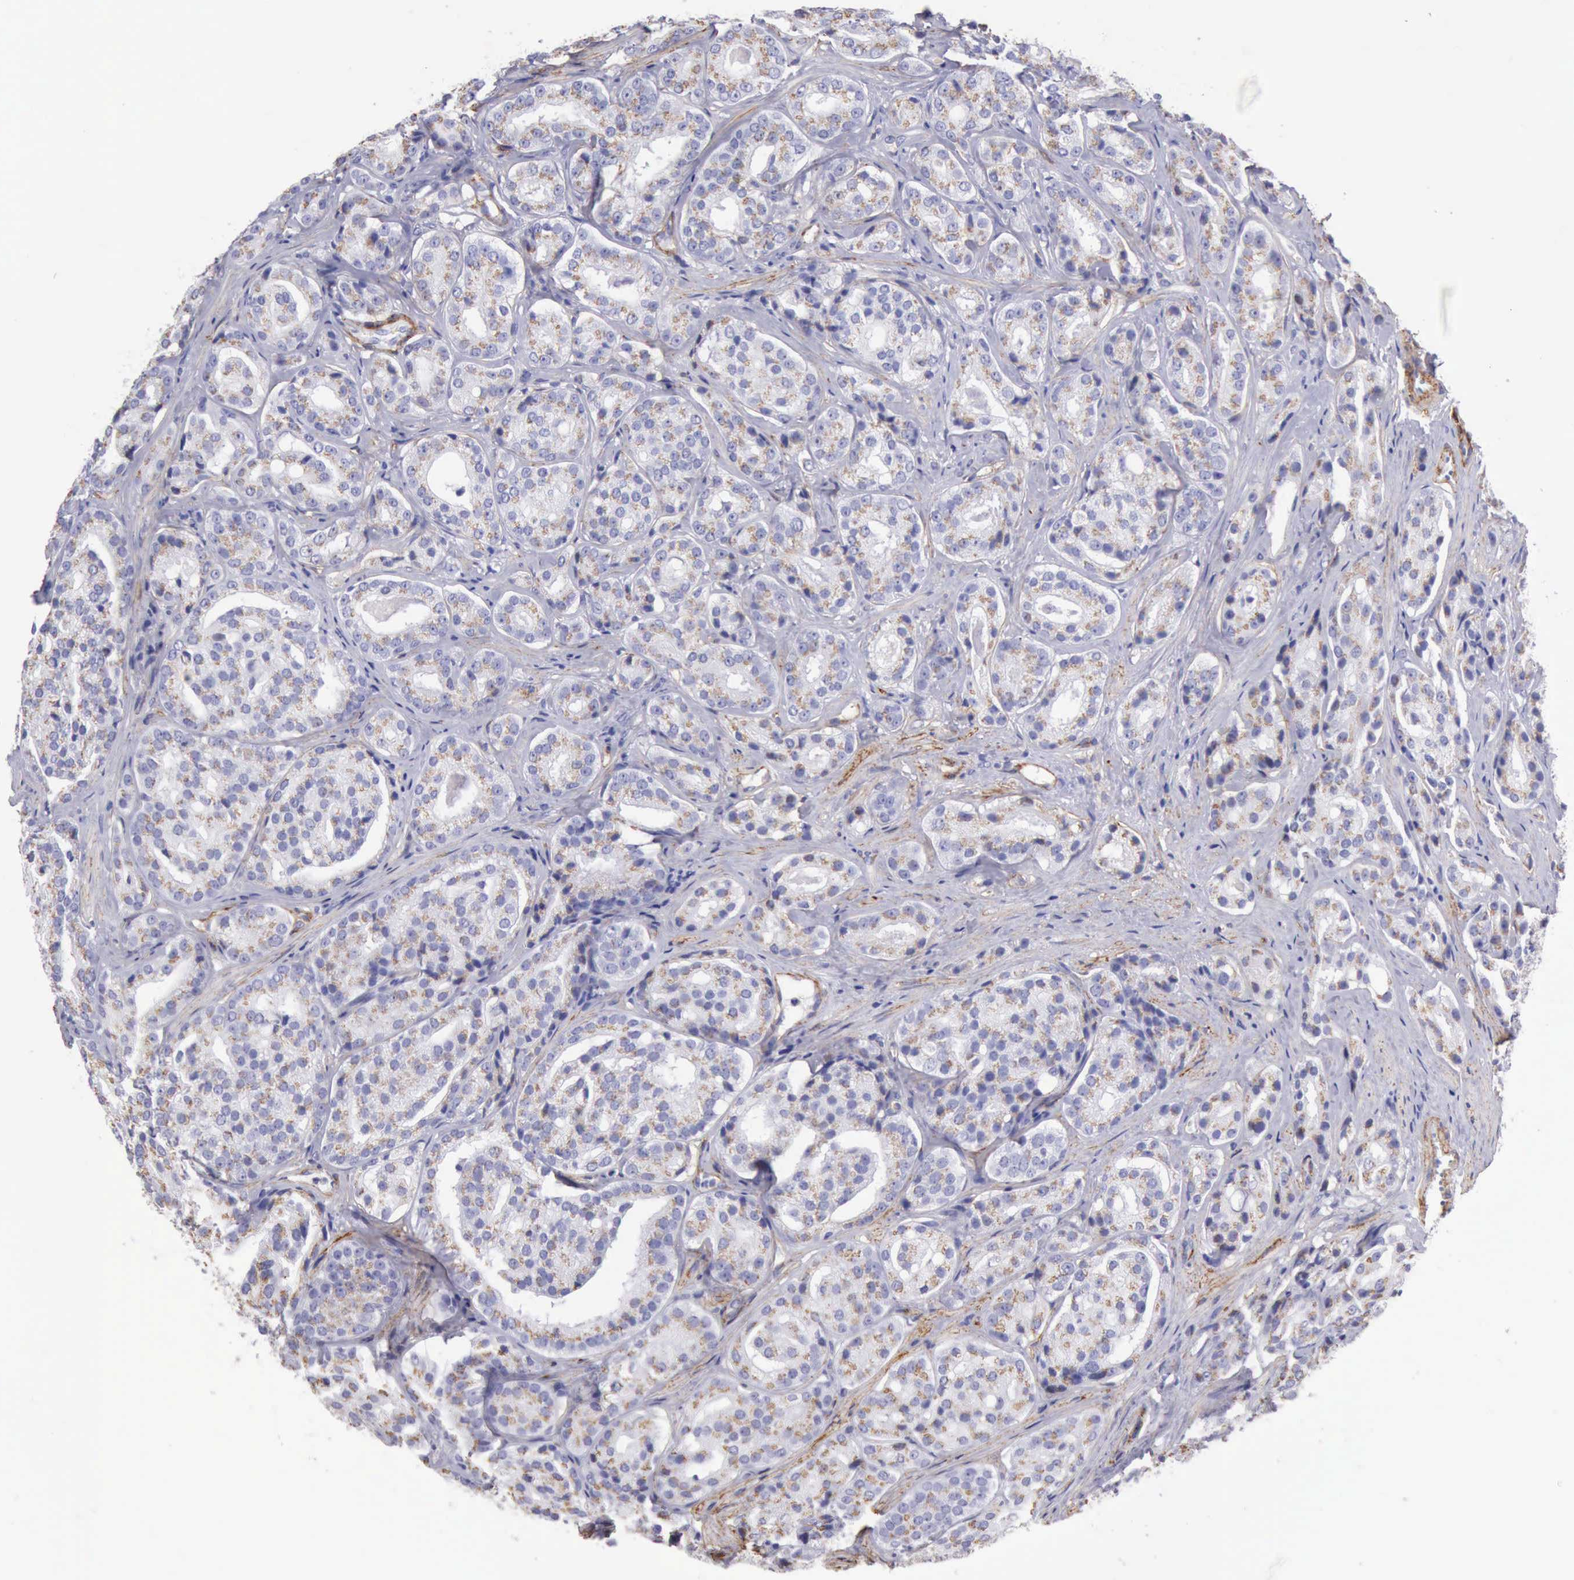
{"staining": {"intensity": "weak", "quantity": ">75%", "location": "cytoplasmic/membranous"}, "tissue": "prostate cancer", "cell_type": "Tumor cells", "image_type": "cancer", "snomed": [{"axis": "morphology", "description": "Adenocarcinoma, High grade"}, {"axis": "topography", "description": "Prostate"}], "caption": "Immunohistochemistry (IHC) of prostate cancer (high-grade adenocarcinoma) shows low levels of weak cytoplasmic/membranous positivity in about >75% of tumor cells.", "gene": "AOC3", "patient": {"sex": "male", "age": 64}}